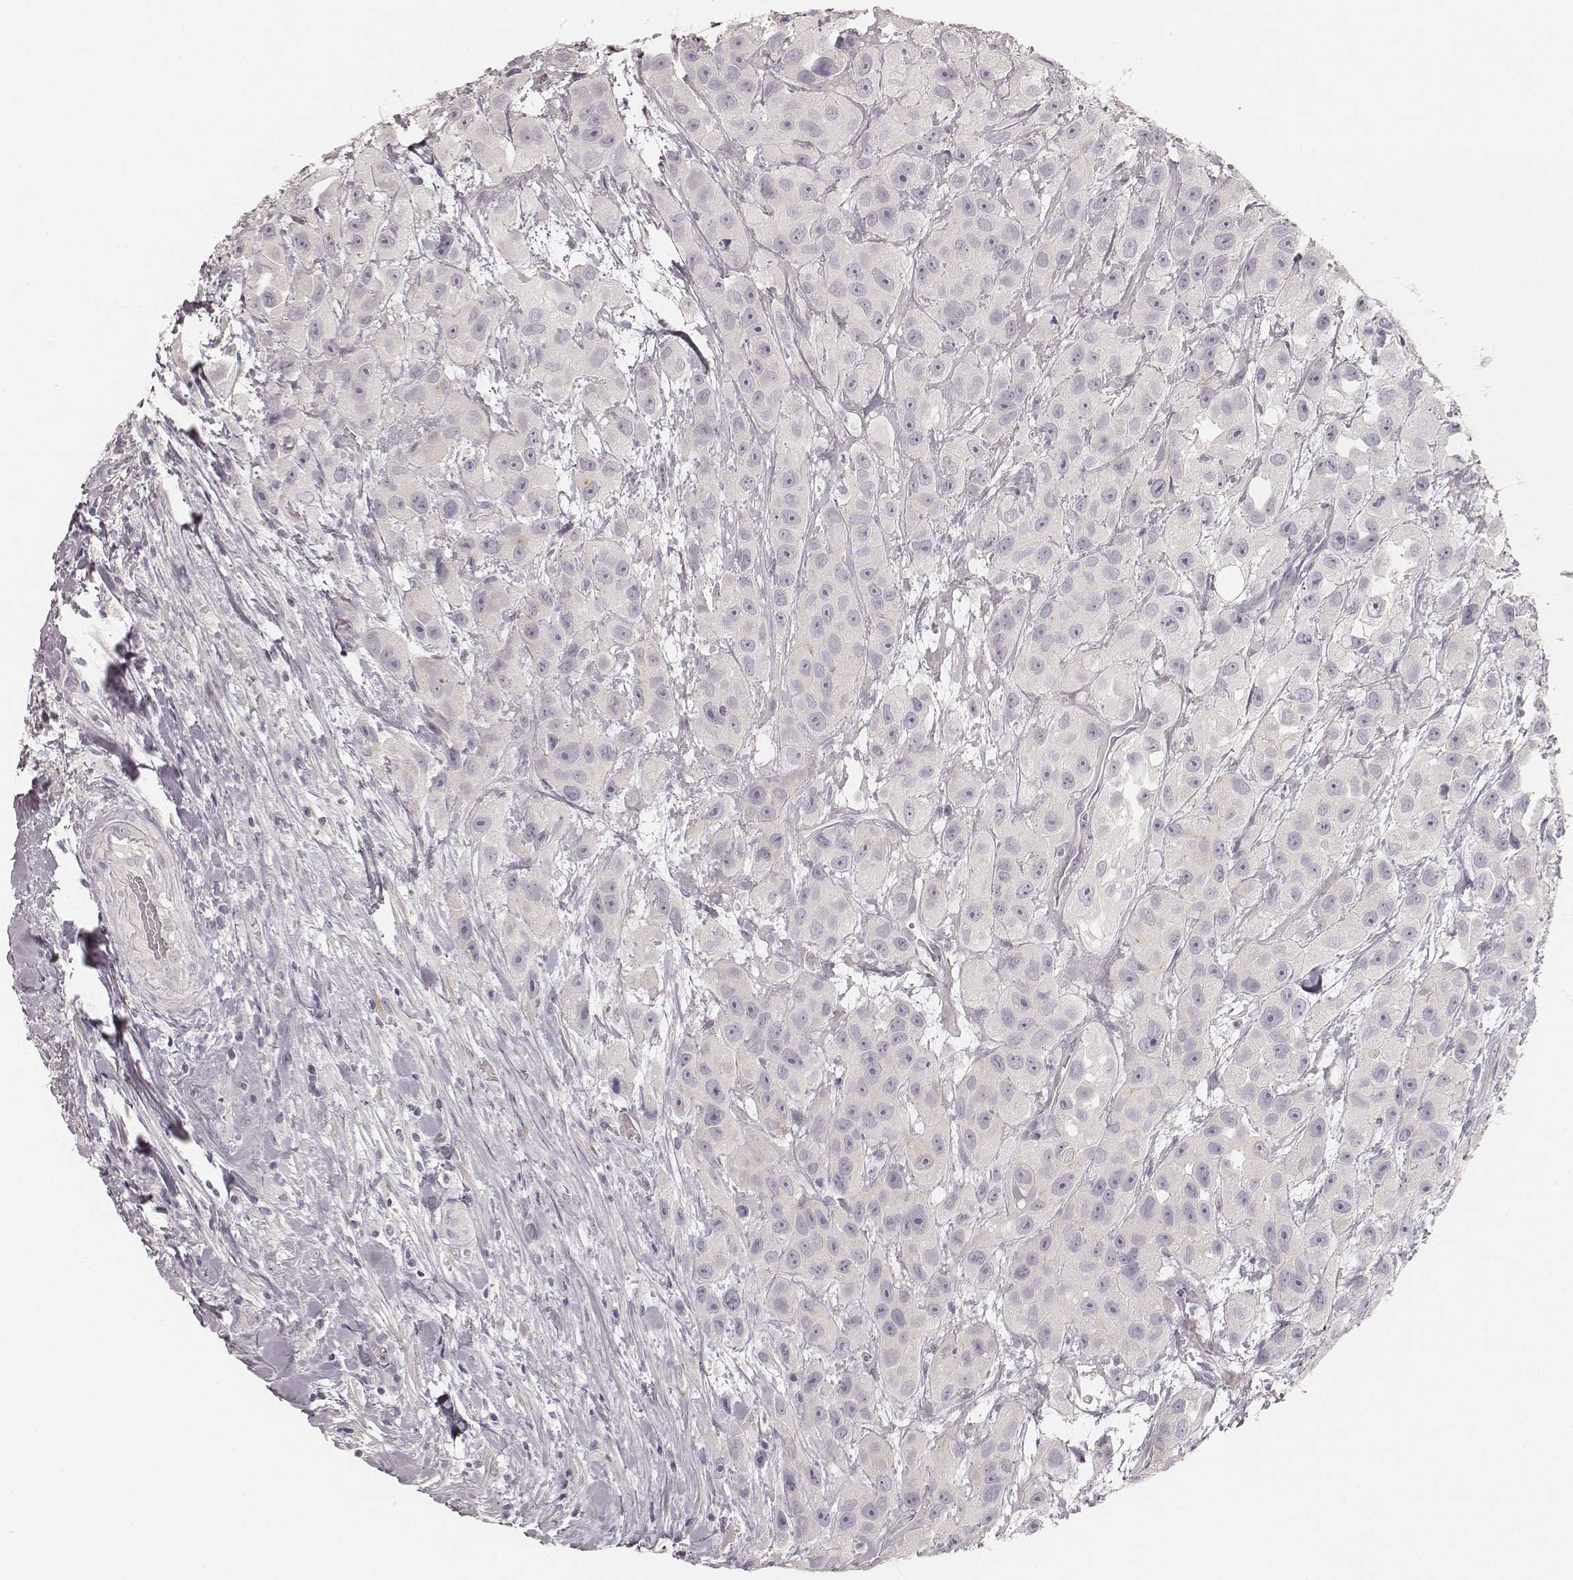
{"staining": {"intensity": "negative", "quantity": "none", "location": "none"}, "tissue": "urothelial cancer", "cell_type": "Tumor cells", "image_type": "cancer", "snomed": [{"axis": "morphology", "description": "Urothelial carcinoma, High grade"}, {"axis": "topography", "description": "Urinary bladder"}], "caption": "High magnification brightfield microscopy of high-grade urothelial carcinoma stained with DAB (3,3'-diaminobenzidine) (brown) and counterstained with hematoxylin (blue): tumor cells show no significant staining.", "gene": "HNF4G", "patient": {"sex": "male", "age": 79}}